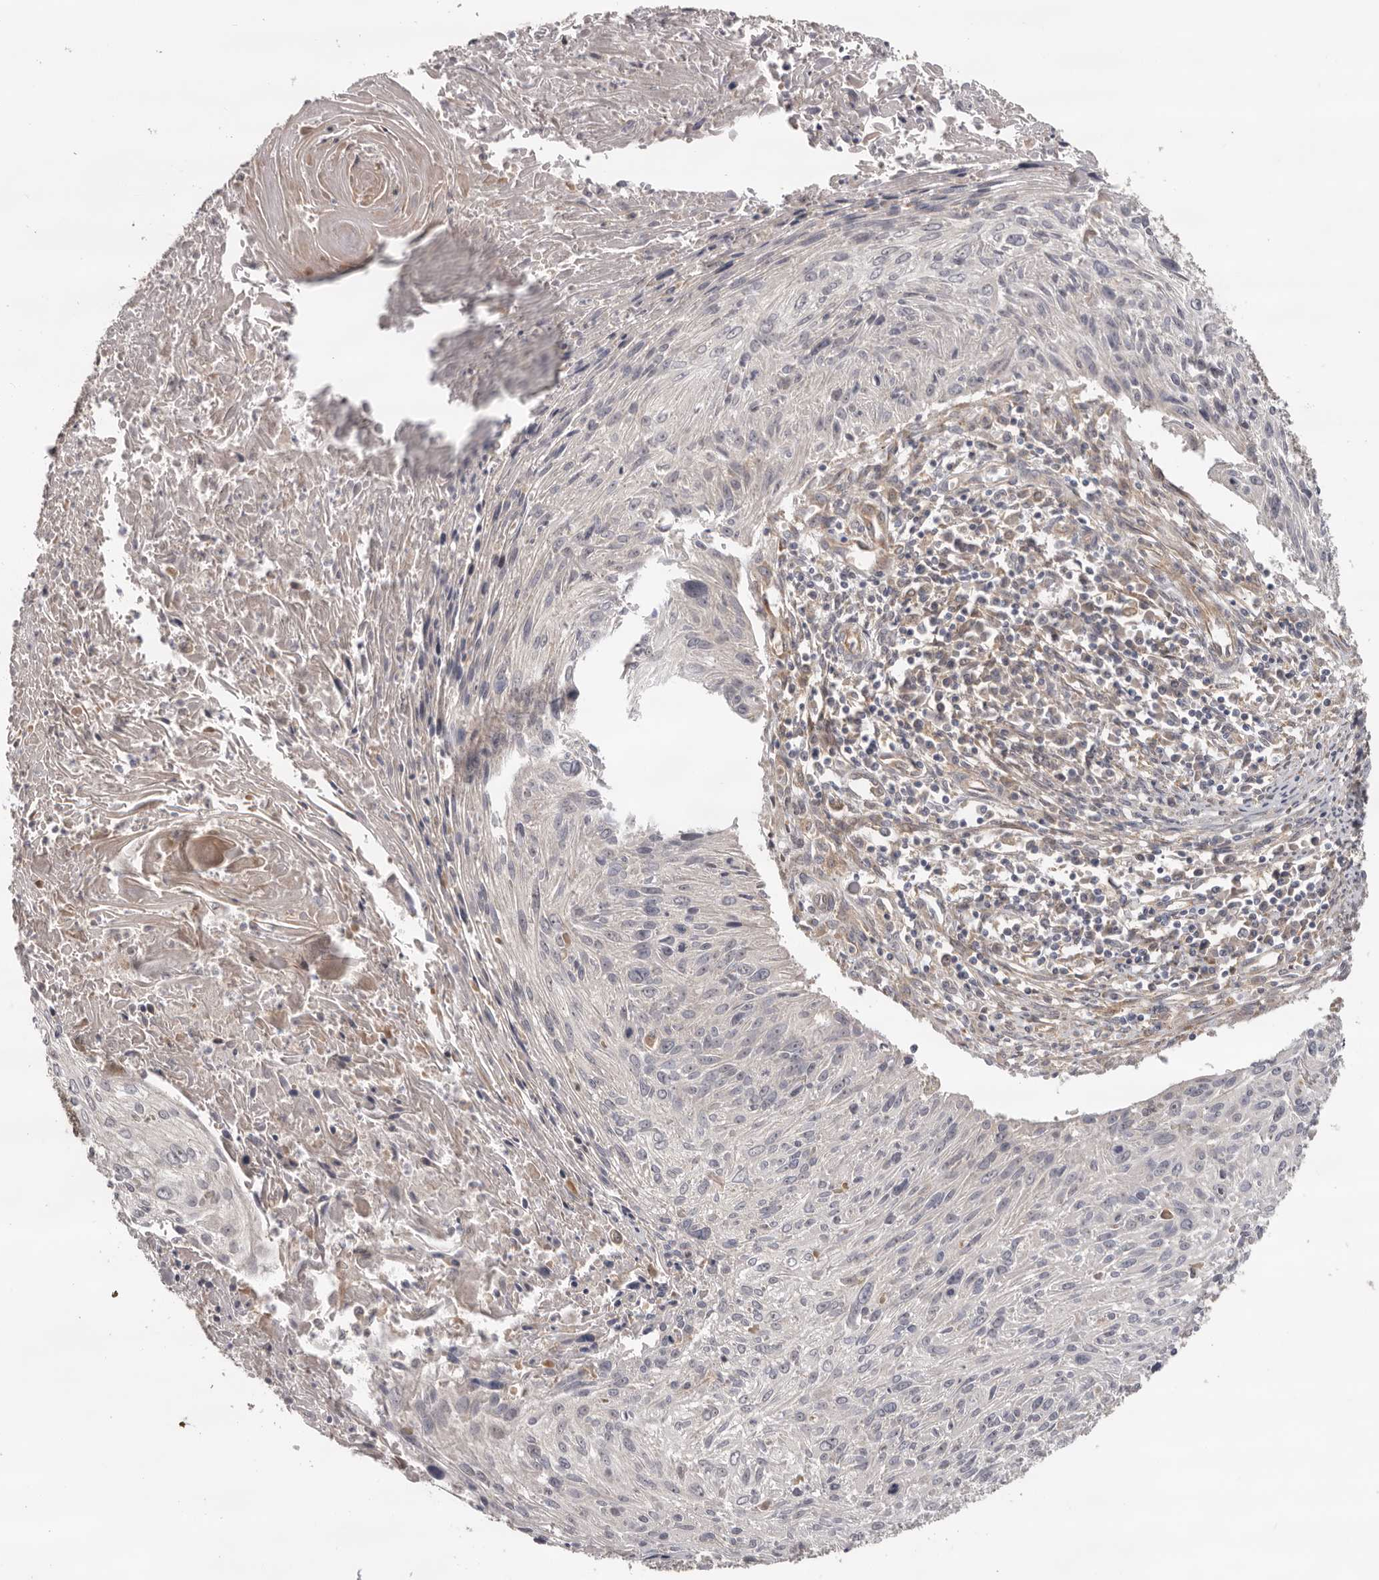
{"staining": {"intensity": "negative", "quantity": "none", "location": "none"}, "tissue": "cervical cancer", "cell_type": "Tumor cells", "image_type": "cancer", "snomed": [{"axis": "morphology", "description": "Squamous cell carcinoma, NOS"}, {"axis": "topography", "description": "Cervix"}], "caption": "The photomicrograph demonstrates no significant positivity in tumor cells of cervical cancer.", "gene": "HINT3", "patient": {"sex": "female", "age": 51}}